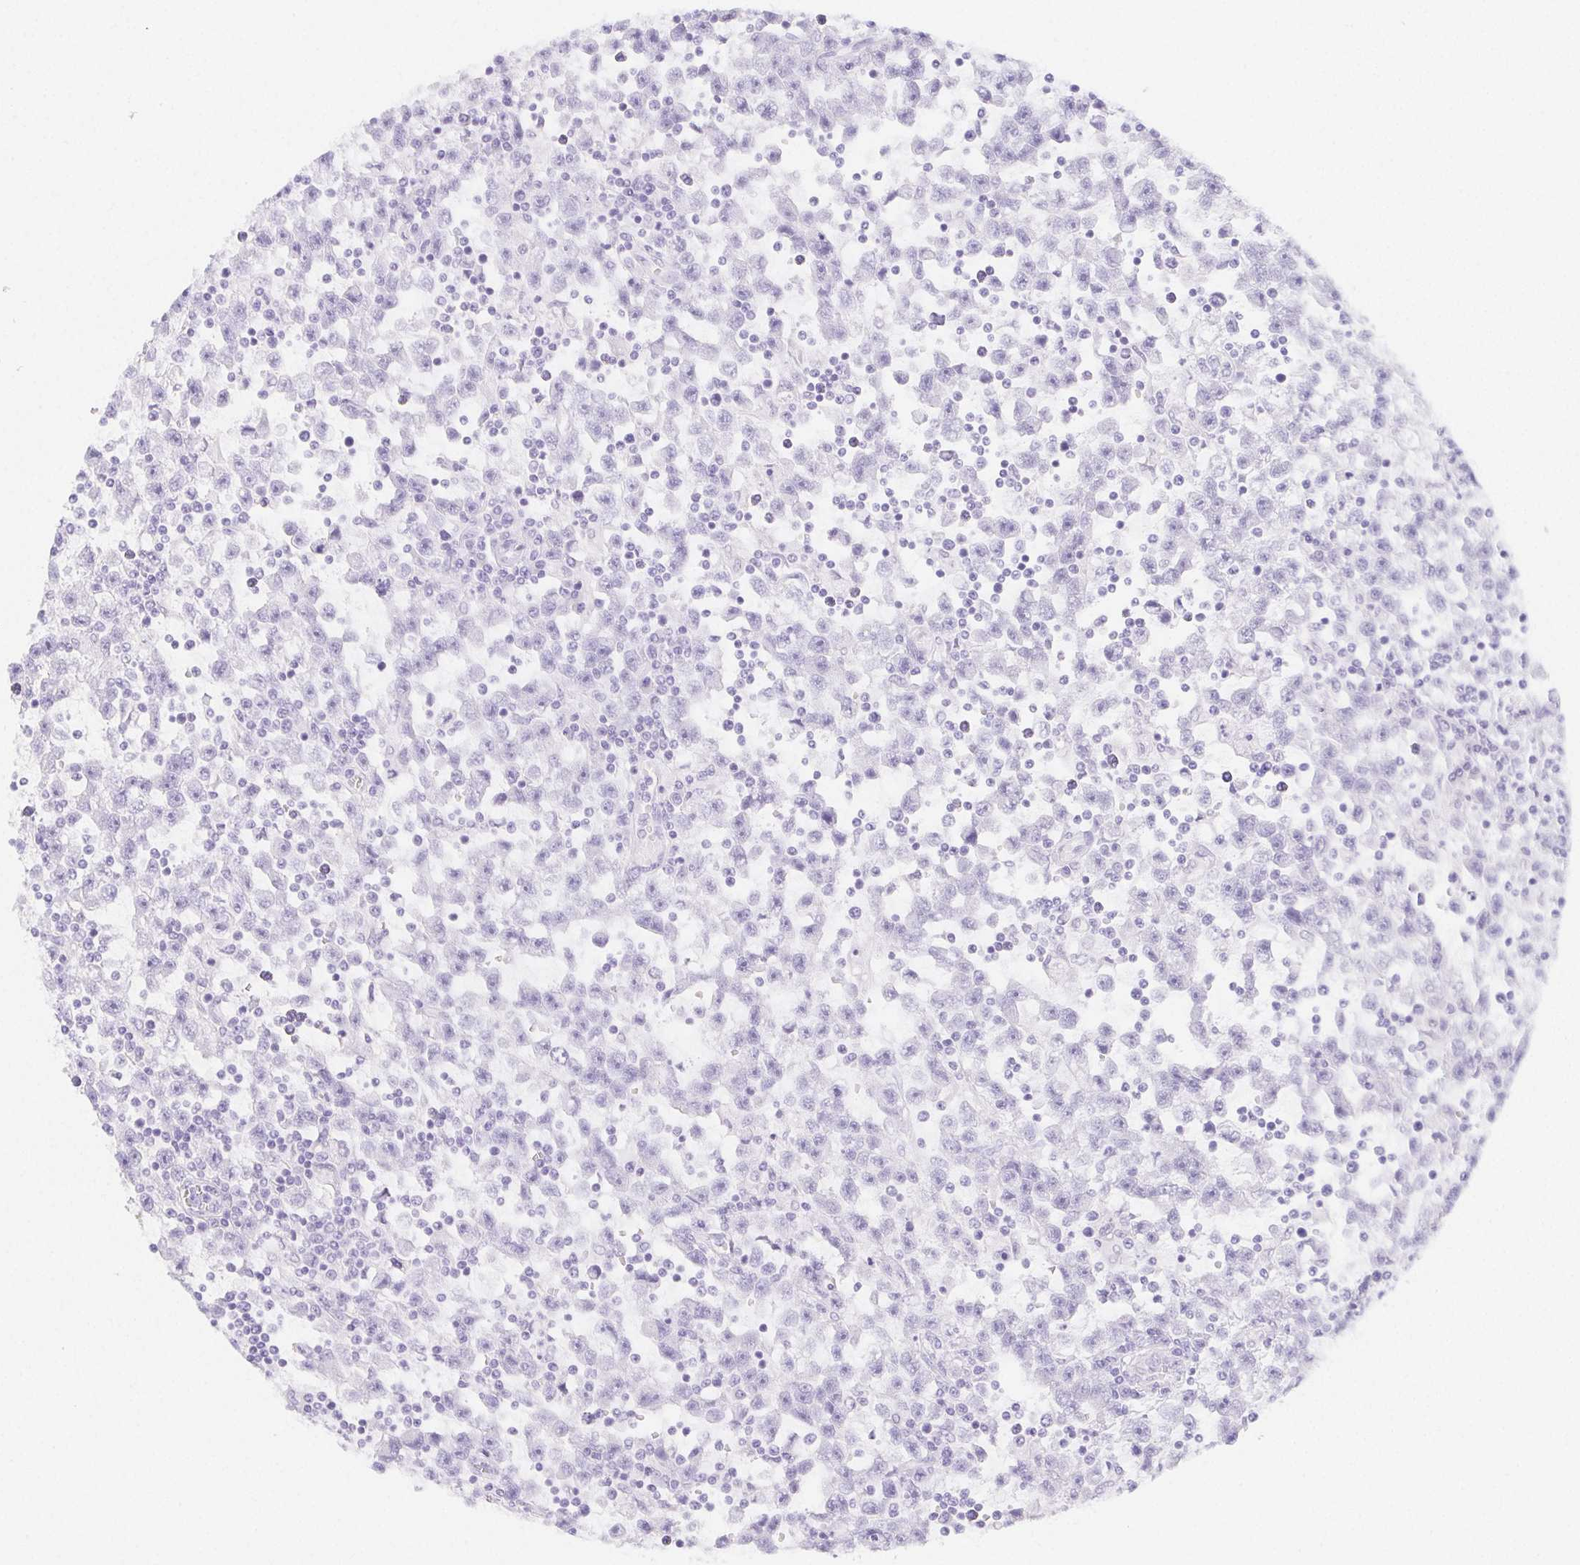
{"staining": {"intensity": "negative", "quantity": "none", "location": "none"}, "tissue": "testis cancer", "cell_type": "Tumor cells", "image_type": "cancer", "snomed": [{"axis": "morphology", "description": "Seminoma, NOS"}, {"axis": "topography", "description": "Testis"}], "caption": "Immunohistochemistry histopathology image of neoplastic tissue: human testis seminoma stained with DAB reveals no significant protein staining in tumor cells.", "gene": "ZBBX", "patient": {"sex": "male", "age": 31}}